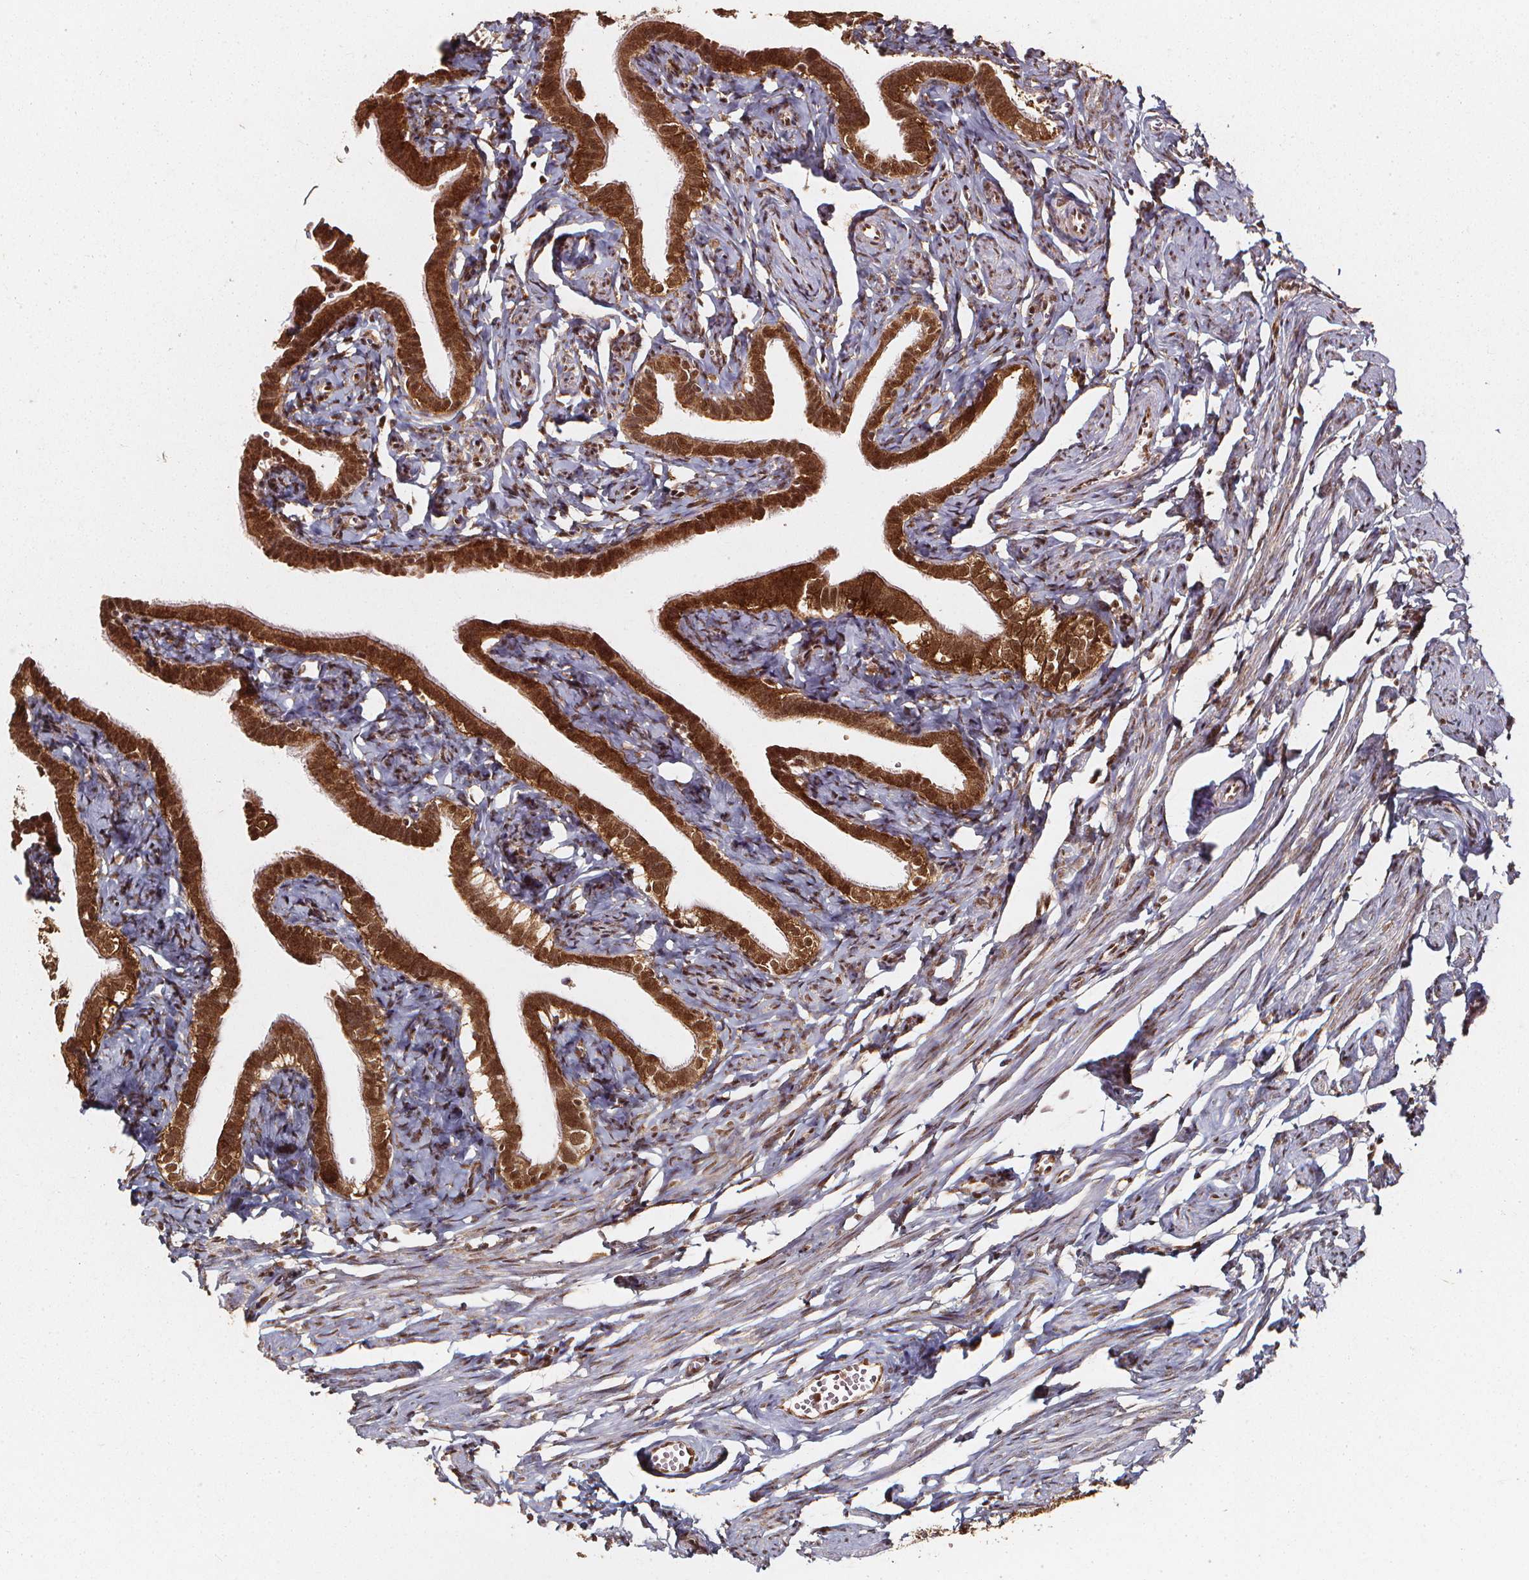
{"staining": {"intensity": "strong", "quantity": ">75%", "location": "cytoplasmic/membranous,nuclear"}, "tissue": "fallopian tube", "cell_type": "Glandular cells", "image_type": "normal", "snomed": [{"axis": "morphology", "description": "Normal tissue, NOS"}, {"axis": "topography", "description": "Fallopian tube"}], "caption": "Immunohistochemistry (IHC) (DAB) staining of unremarkable fallopian tube displays strong cytoplasmic/membranous,nuclear protein positivity in about >75% of glandular cells.", "gene": "SMN1", "patient": {"sex": "female", "age": 41}}